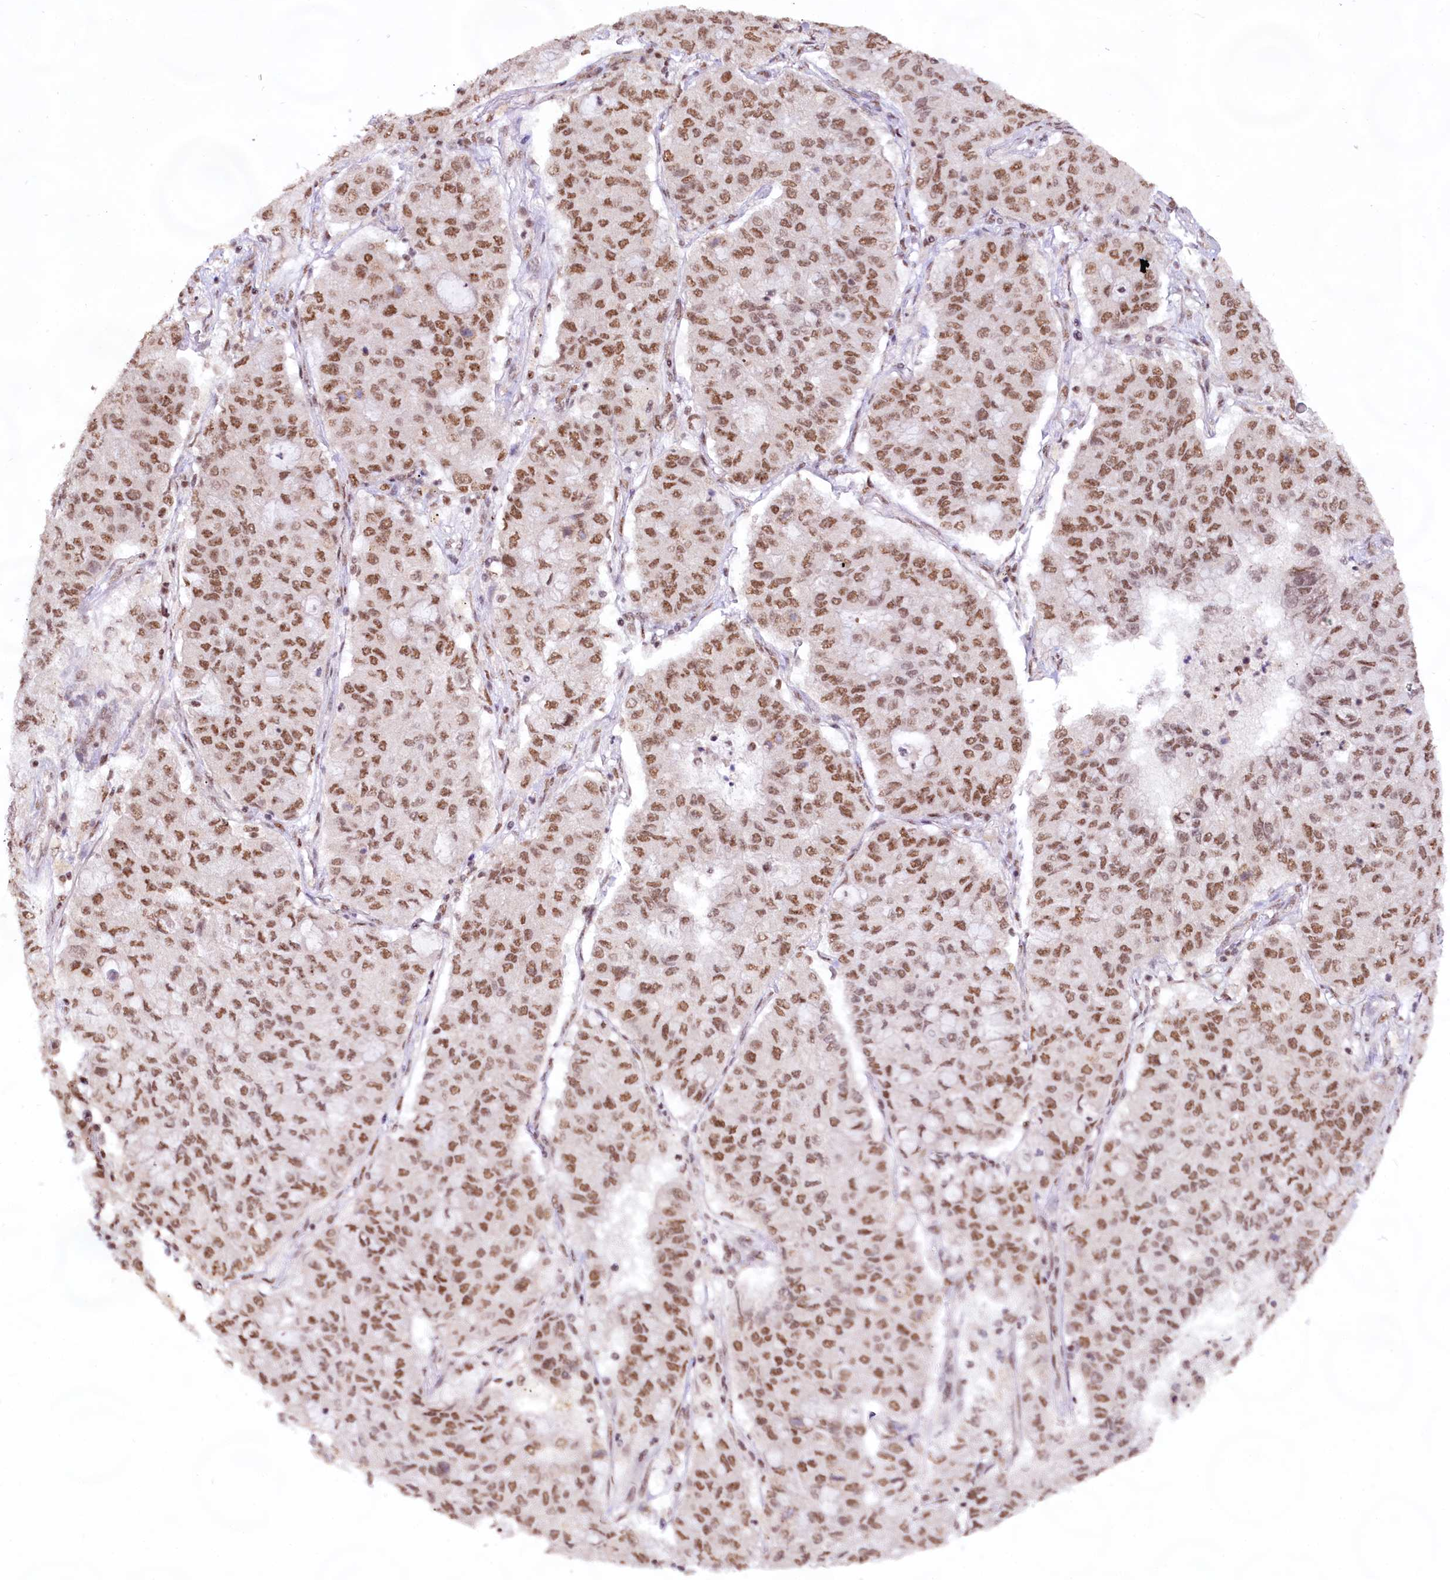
{"staining": {"intensity": "moderate", "quantity": ">75%", "location": "nuclear"}, "tissue": "lung cancer", "cell_type": "Tumor cells", "image_type": "cancer", "snomed": [{"axis": "morphology", "description": "Squamous cell carcinoma, NOS"}, {"axis": "topography", "description": "Lung"}], "caption": "Immunohistochemical staining of lung cancer (squamous cell carcinoma) reveals moderate nuclear protein expression in approximately >75% of tumor cells.", "gene": "HIRA", "patient": {"sex": "male", "age": 74}}